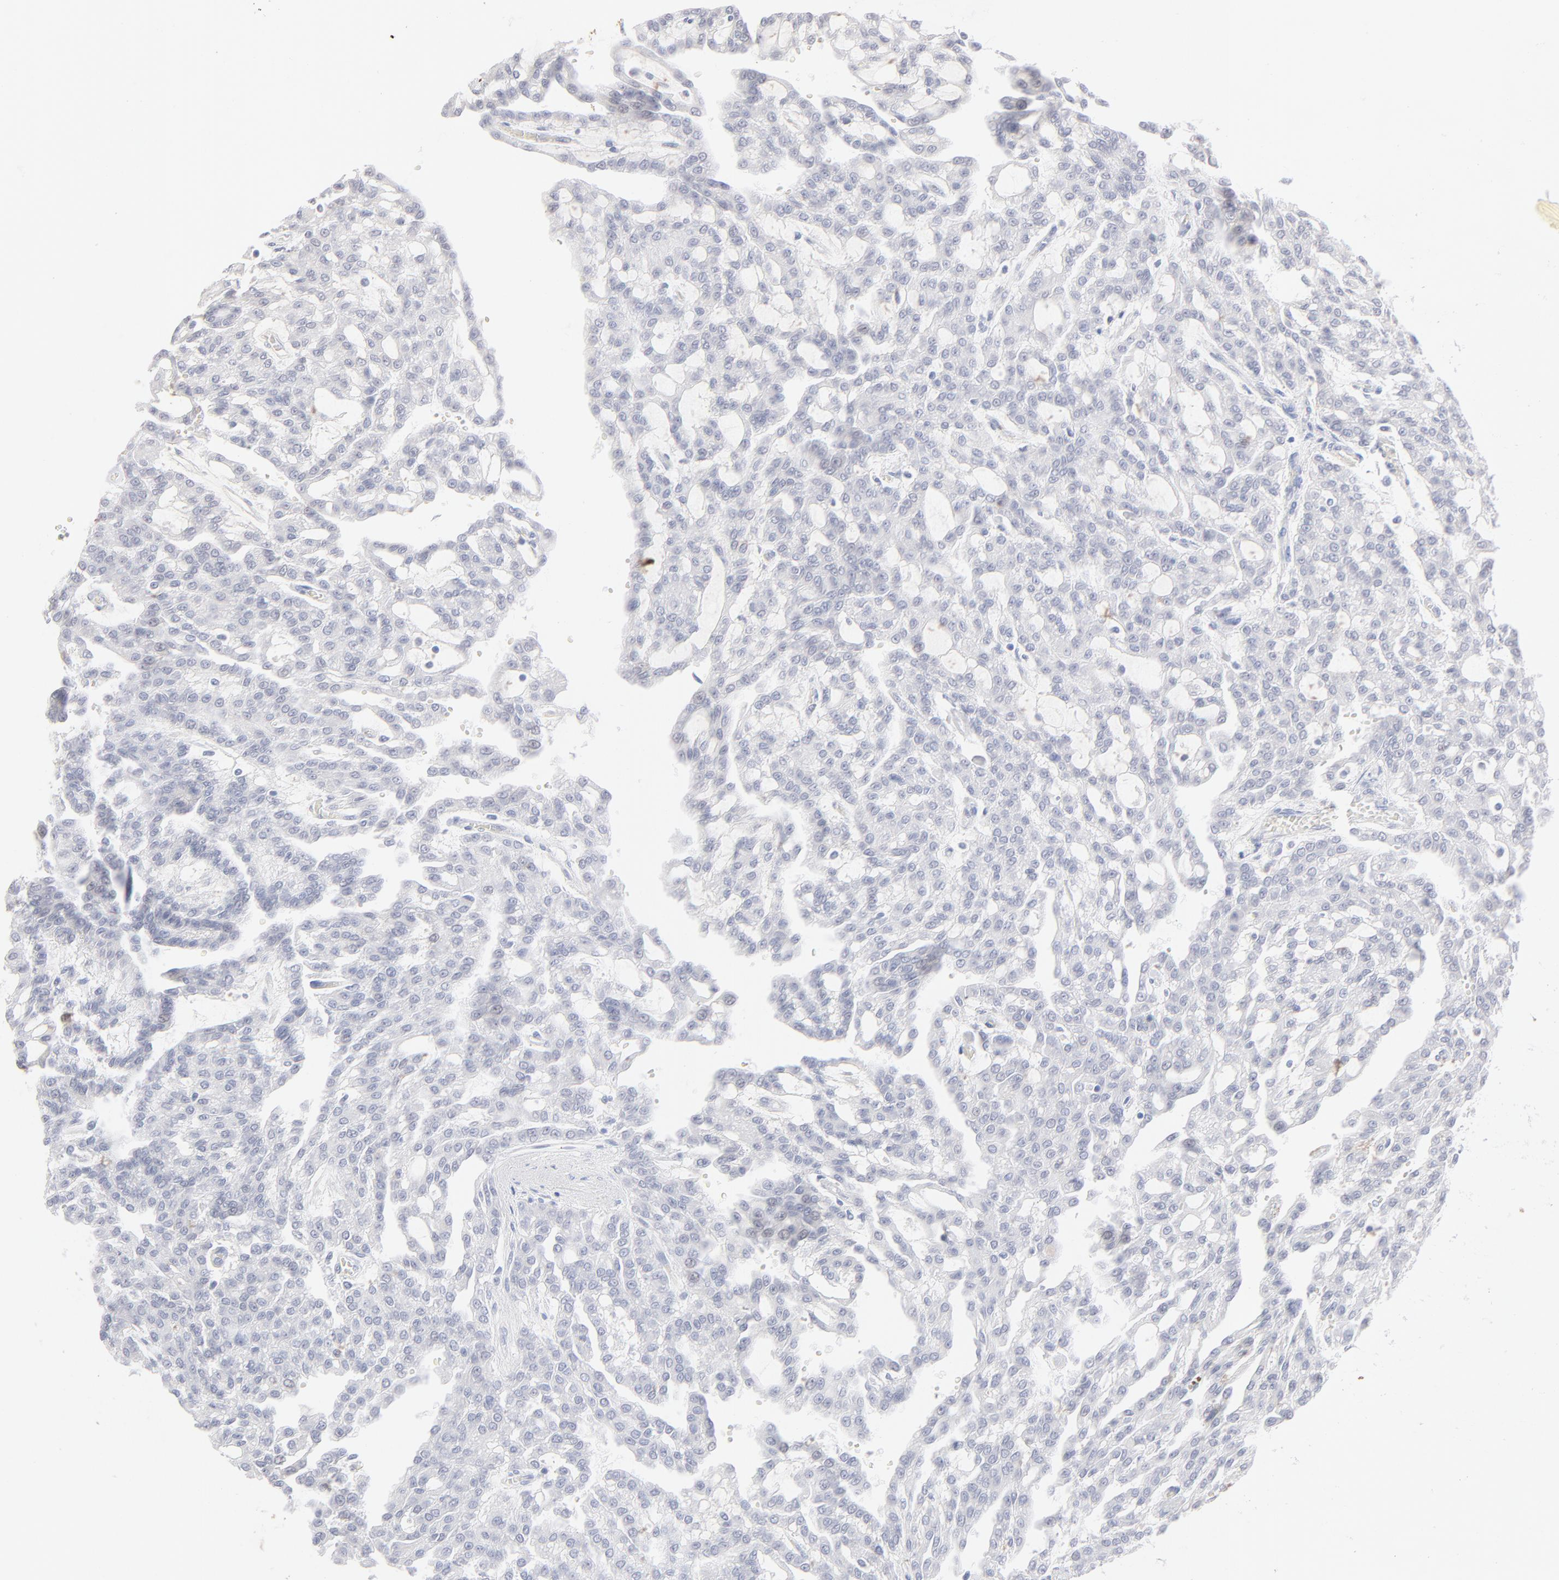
{"staining": {"intensity": "negative", "quantity": "none", "location": "none"}, "tissue": "renal cancer", "cell_type": "Tumor cells", "image_type": "cancer", "snomed": [{"axis": "morphology", "description": "Adenocarcinoma, NOS"}, {"axis": "topography", "description": "Kidney"}], "caption": "DAB immunohistochemical staining of human adenocarcinoma (renal) shows no significant staining in tumor cells.", "gene": "ONECUT1", "patient": {"sex": "male", "age": 63}}